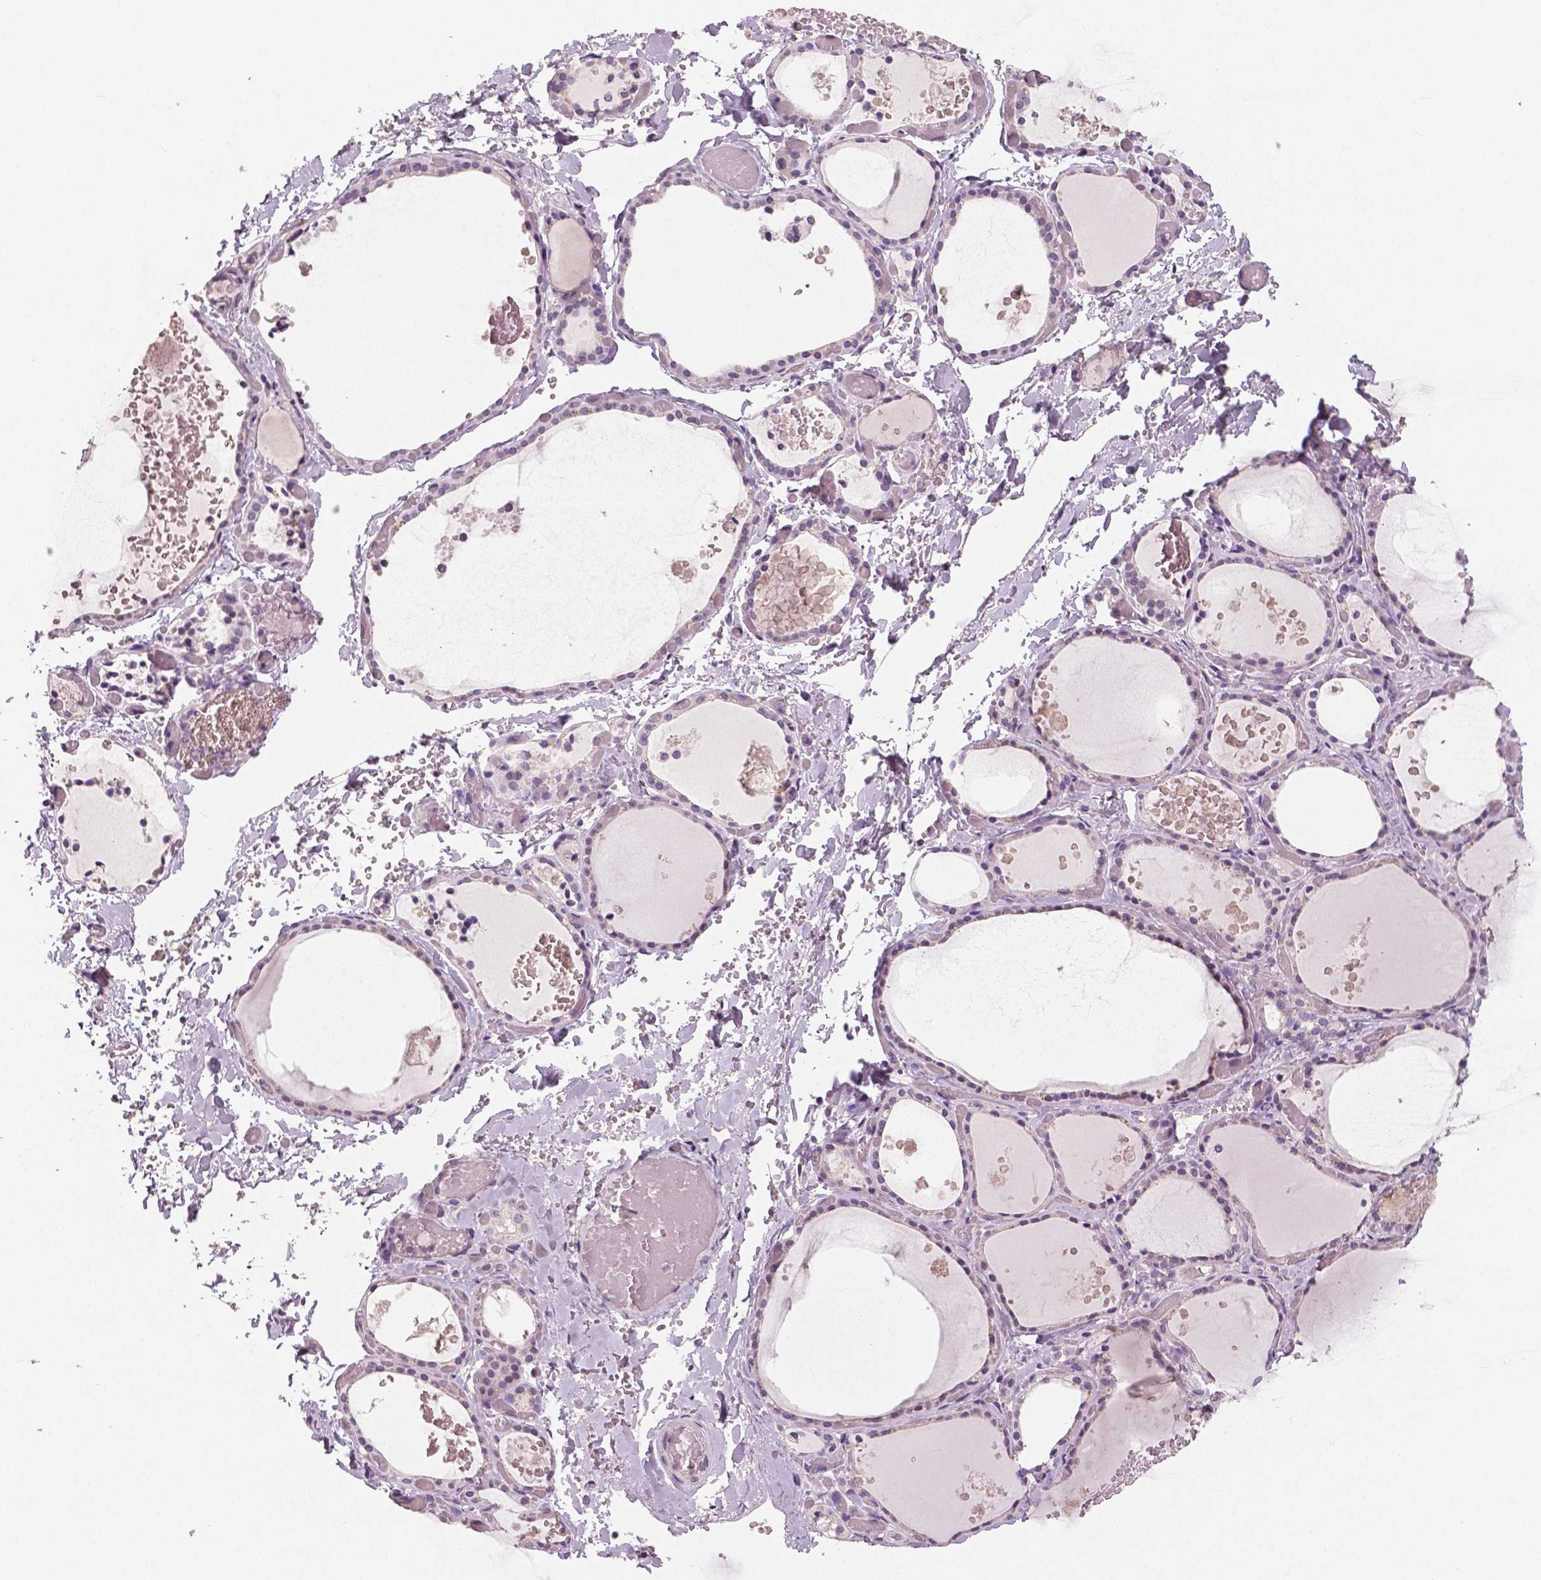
{"staining": {"intensity": "negative", "quantity": "none", "location": "none"}, "tissue": "thyroid gland", "cell_type": "Glandular cells", "image_type": "normal", "snomed": [{"axis": "morphology", "description": "Normal tissue, NOS"}, {"axis": "topography", "description": "Thyroid gland"}], "caption": "Histopathology image shows no significant protein positivity in glandular cells of normal thyroid gland. (DAB (3,3'-diaminobenzidine) immunohistochemistry visualized using brightfield microscopy, high magnification).", "gene": "NECAB1", "patient": {"sex": "female", "age": 56}}